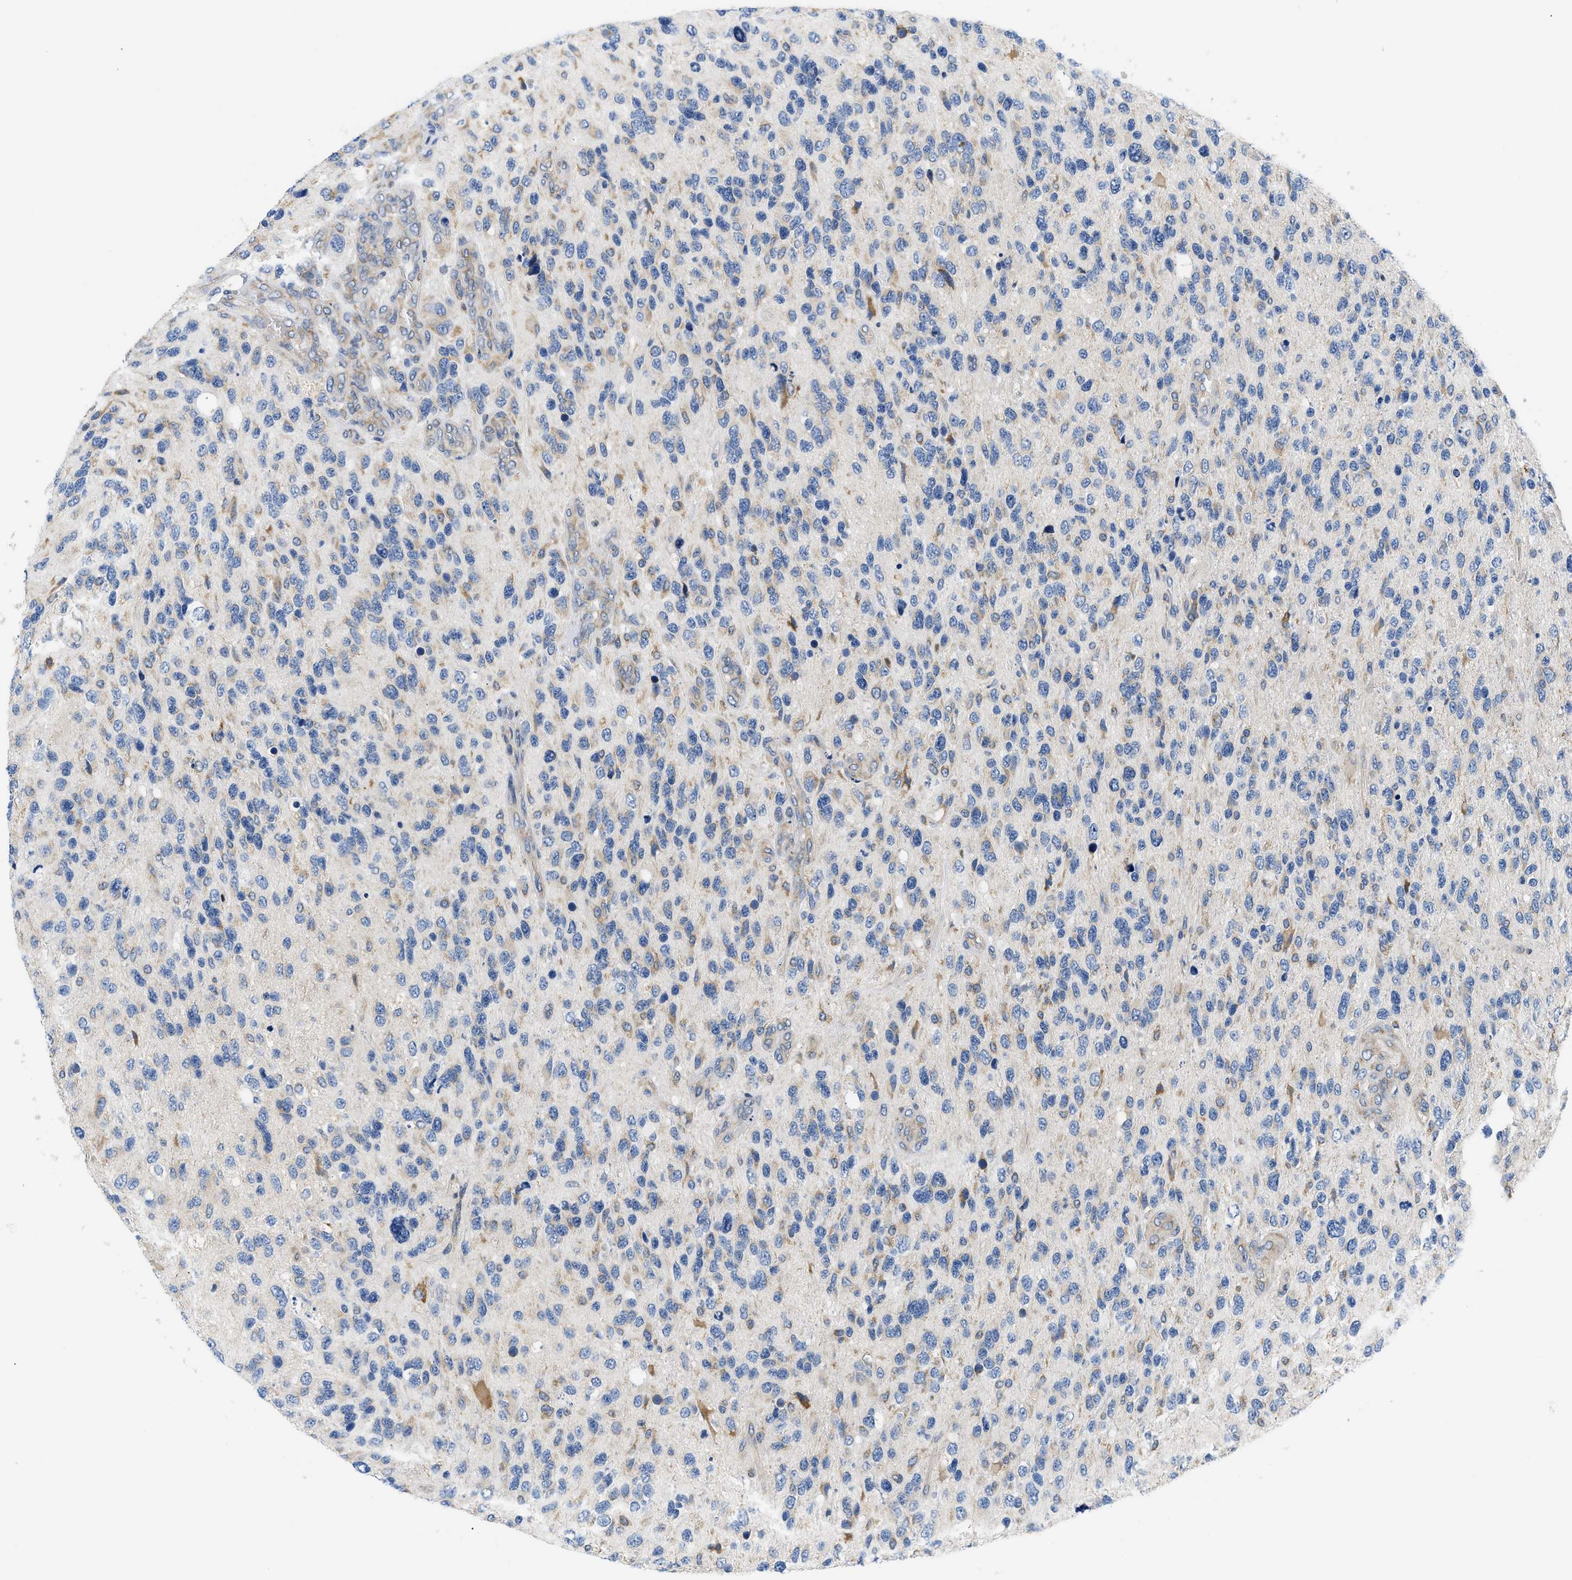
{"staining": {"intensity": "negative", "quantity": "none", "location": "none"}, "tissue": "glioma", "cell_type": "Tumor cells", "image_type": "cancer", "snomed": [{"axis": "morphology", "description": "Glioma, malignant, High grade"}, {"axis": "topography", "description": "Brain"}], "caption": "Tumor cells are negative for protein expression in human malignant high-grade glioma.", "gene": "HDHD3", "patient": {"sex": "female", "age": 58}}